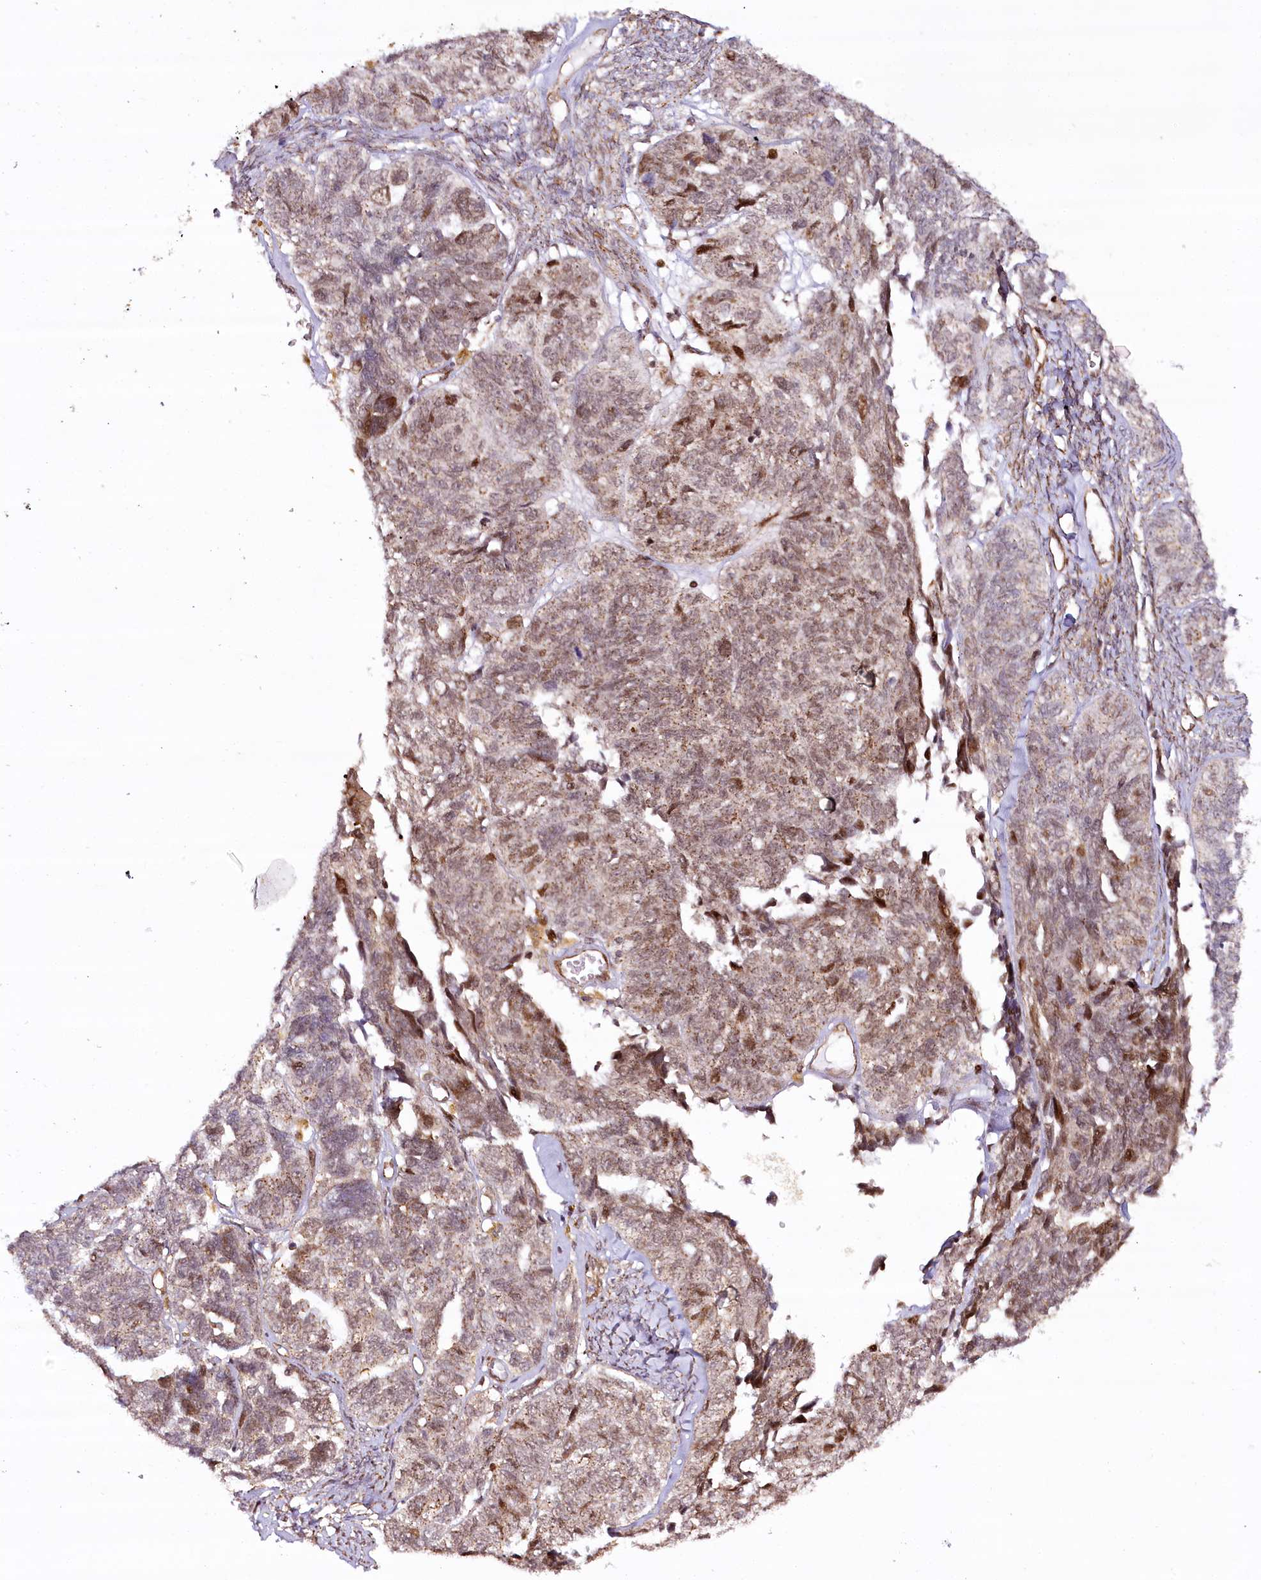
{"staining": {"intensity": "moderate", "quantity": ">75%", "location": "cytoplasmic/membranous,nuclear"}, "tissue": "ovarian cancer", "cell_type": "Tumor cells", "image_type": "cancer", "snomed": [{"axis": "morphology", "description": "Cystadenocarcinoma, serous, NOS"}, {"axis": "topography", "description": "Ovary"}], "caption": "An immunohistochemistry (IHC) micrograph of neoplastic tissue is shown. Protein staining in brown highlights moderate cytoplasmic/membranous and nuclear positivity in serous cystadenocarcinoma (ovarian) within tumor cells. (DAB (3,3'-diaminobenzidine) IHC with brightfield microscopy, high magnification).", "gene": "COPG1", "patient": {"sex": "female", "age": 79}}